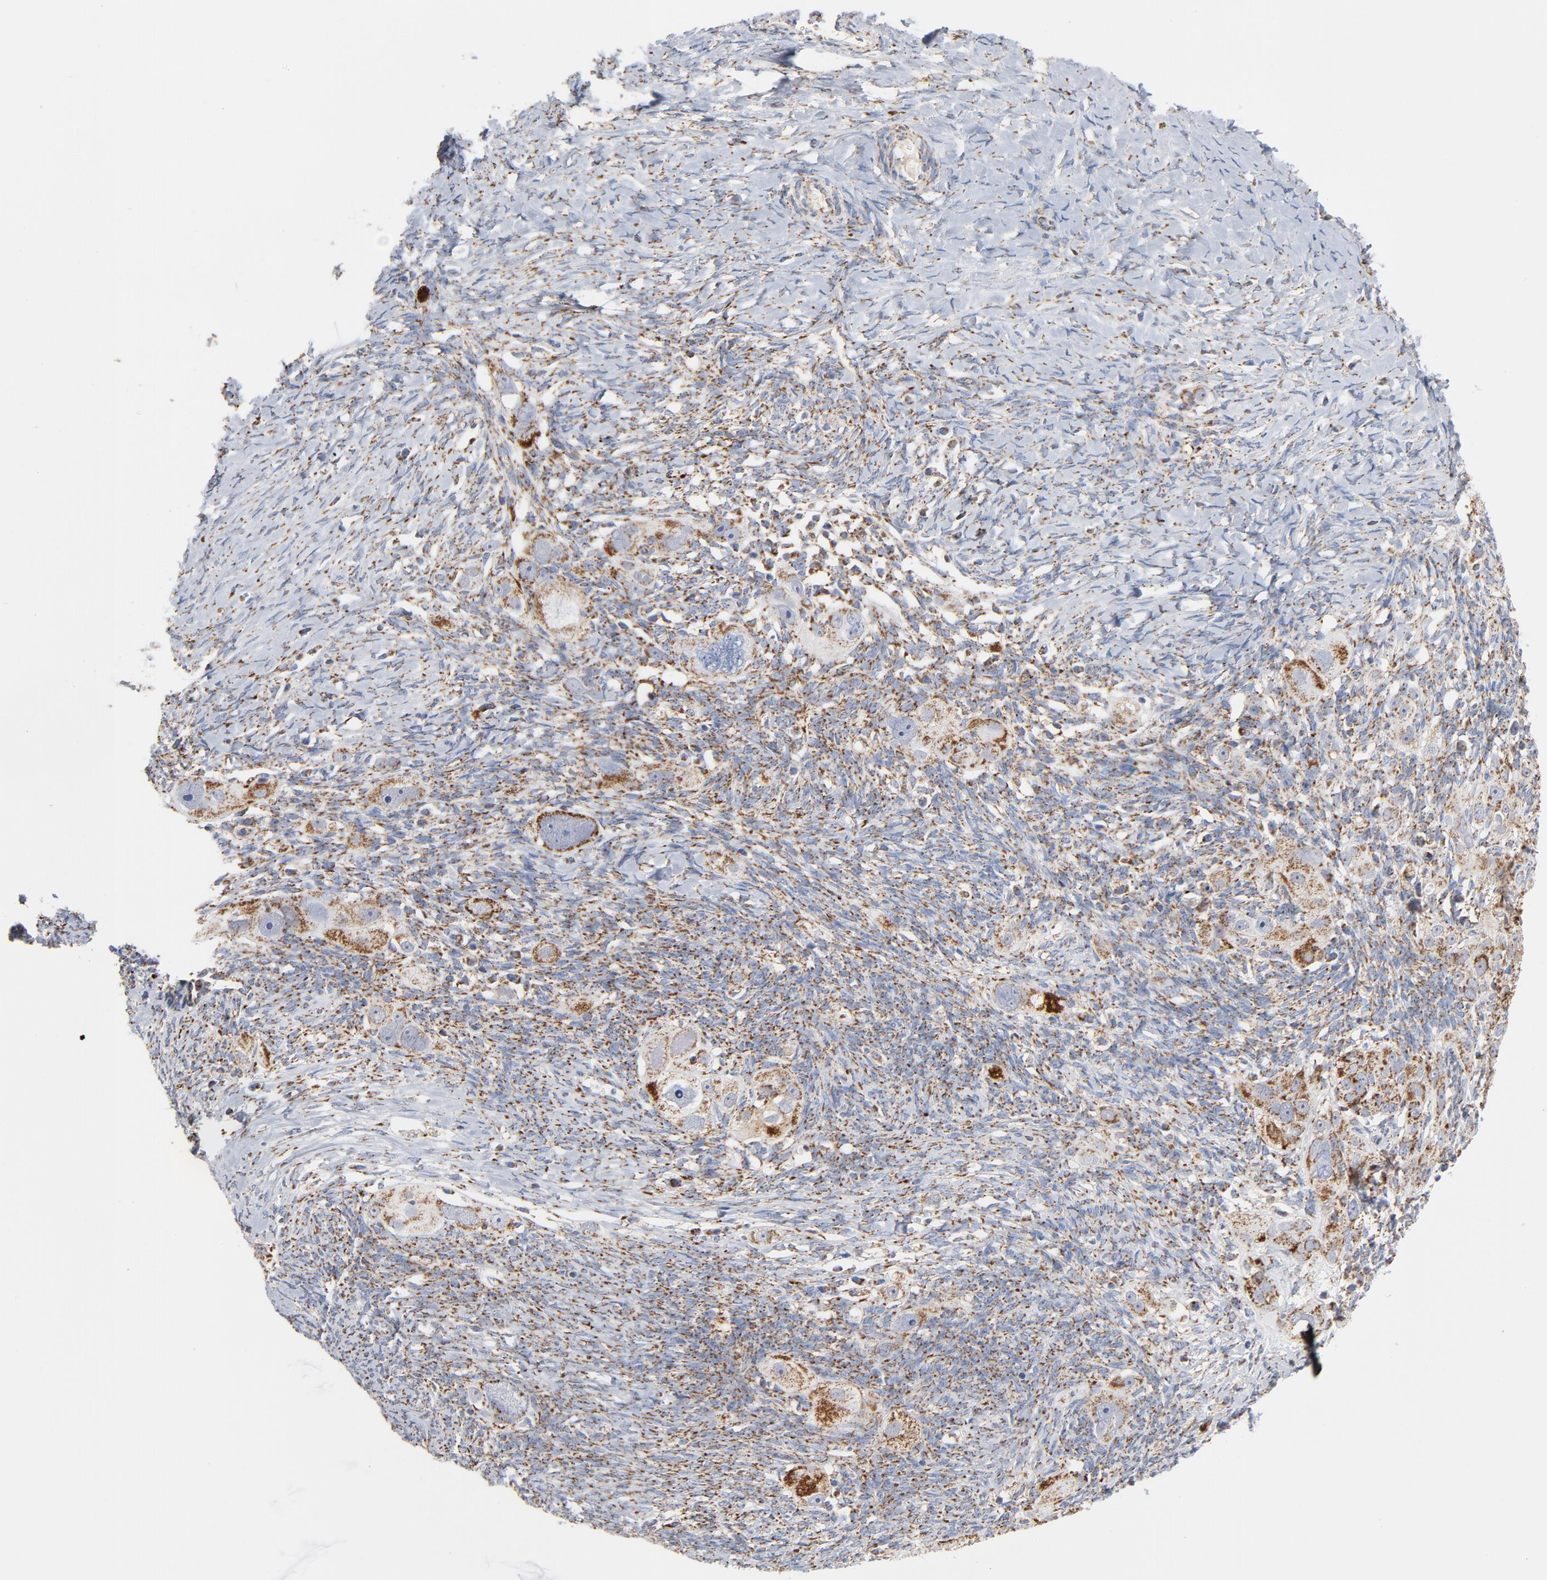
{"staining": {"intensity": "moderate", "quantity": ">75%", "location": "cytoplasmic/membranous"}, "tissue": "ovarian cancer", "cell_type": "Tumor cells", "image_type": "cancer", "snomed": [{"axis": "morphology", "description": "Normal tissue, NOS"}, {"axis": "morphology", "description": "Cystadenocarcinoma, serous, NOS"}, {"axis": "topography", "description": "Ovary"}], "caption": "Immunohistochemical staining of human serous cystadenocarcinoma (ovarian) displays moderate cytoplasmic/membranous protein staining in approximately >75% of tumor cells.", "gene": "DIABLO", "patient": {"sex": "female", "age": 62}}